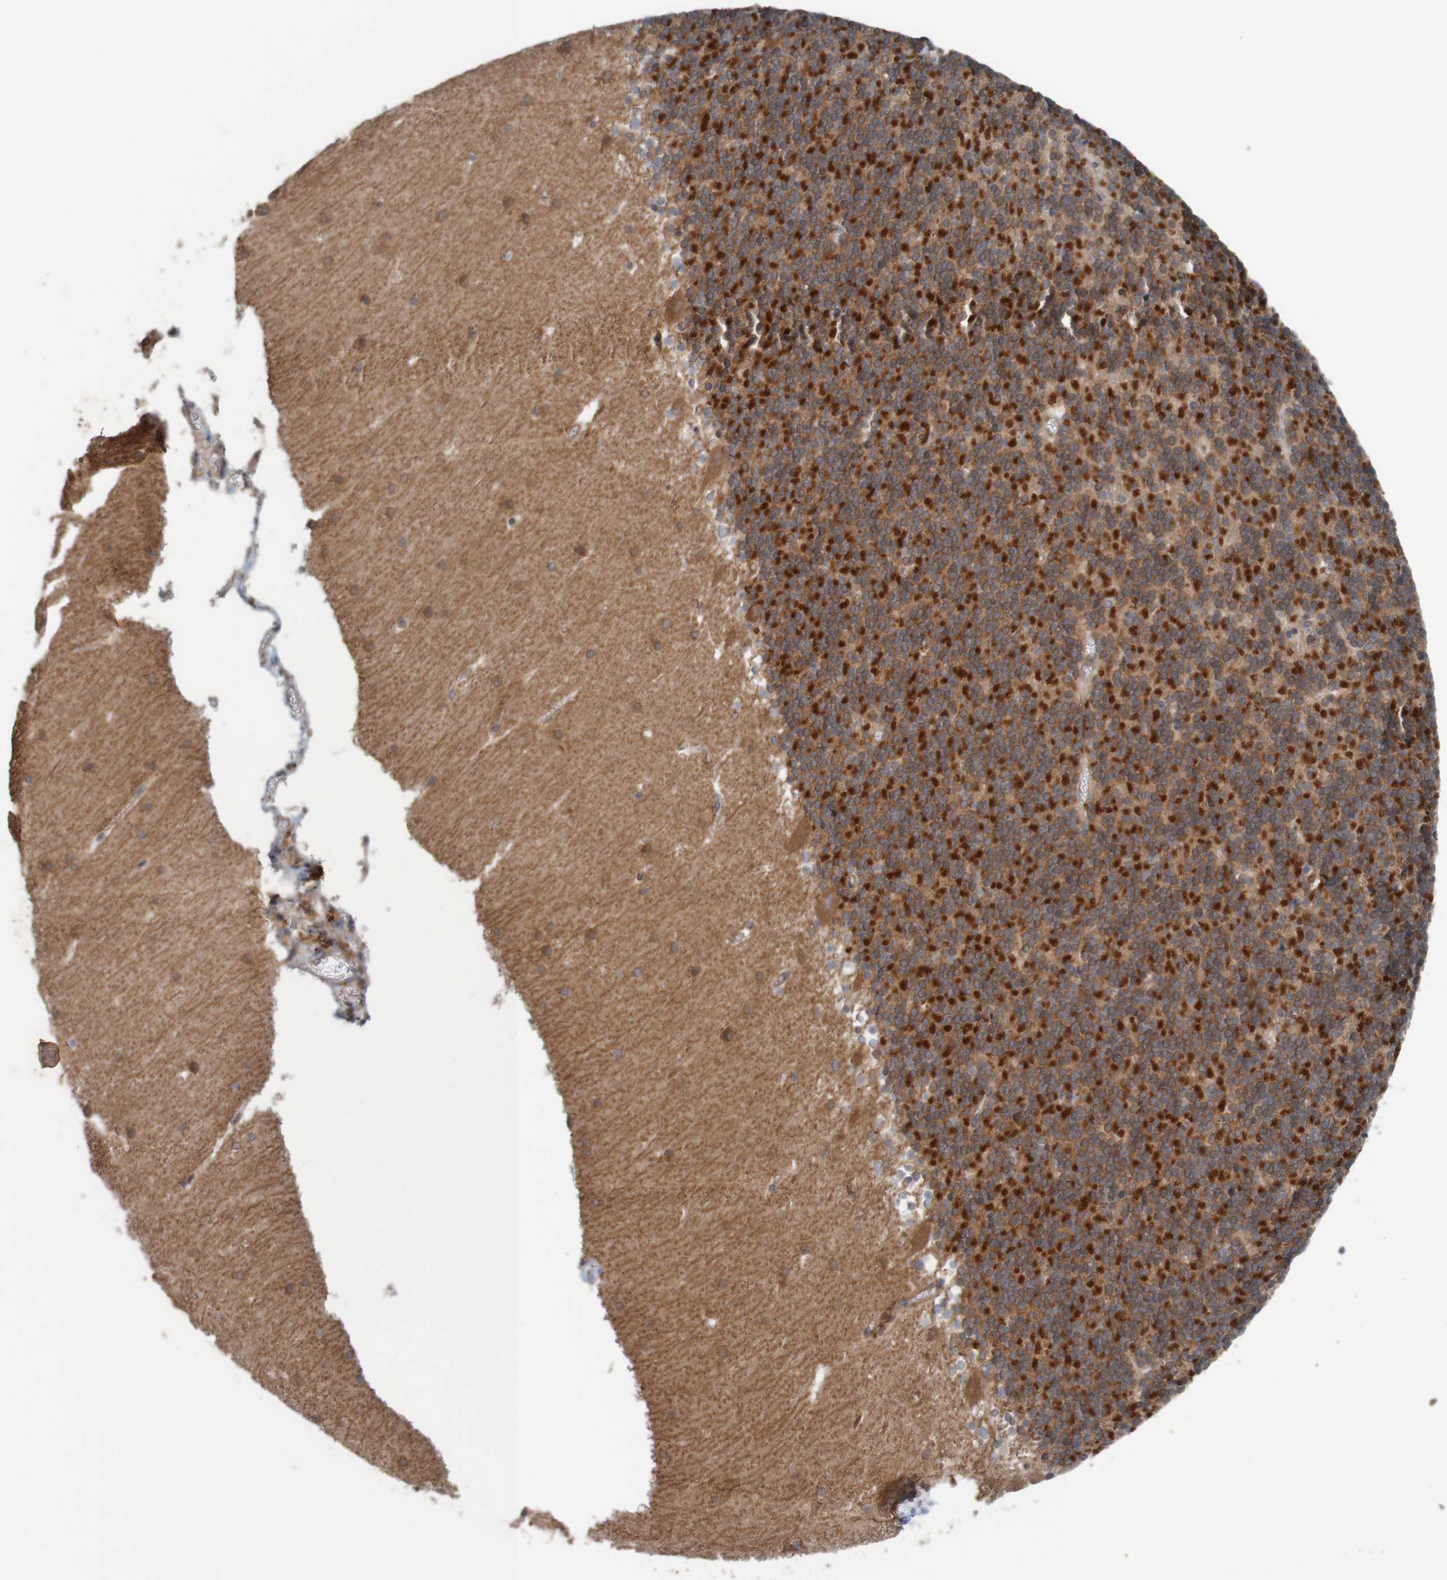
{"staining": {"intensity": "strong", "quantity": "<25%", "location": "cytoplasmic/membranous"}, "tissue": "cerebellum", "cell_type": "Cells in granular layer", "image_type": "normal", "snomed": [{"axis": "morphology", "description": "Normal tissue, NOS"}, {"axis": "topography", "description": "Cerebellum"}], "caption": "DAB (3,3'-diaminobenzidine) immunohistochemical staining of normal cerebellum displays strong cytoplasmic/membranous protein expression in about <25% of cells in granular layer.", "gene": "ARHGEF11", "patient": {"sex": "male", "age": 45}}